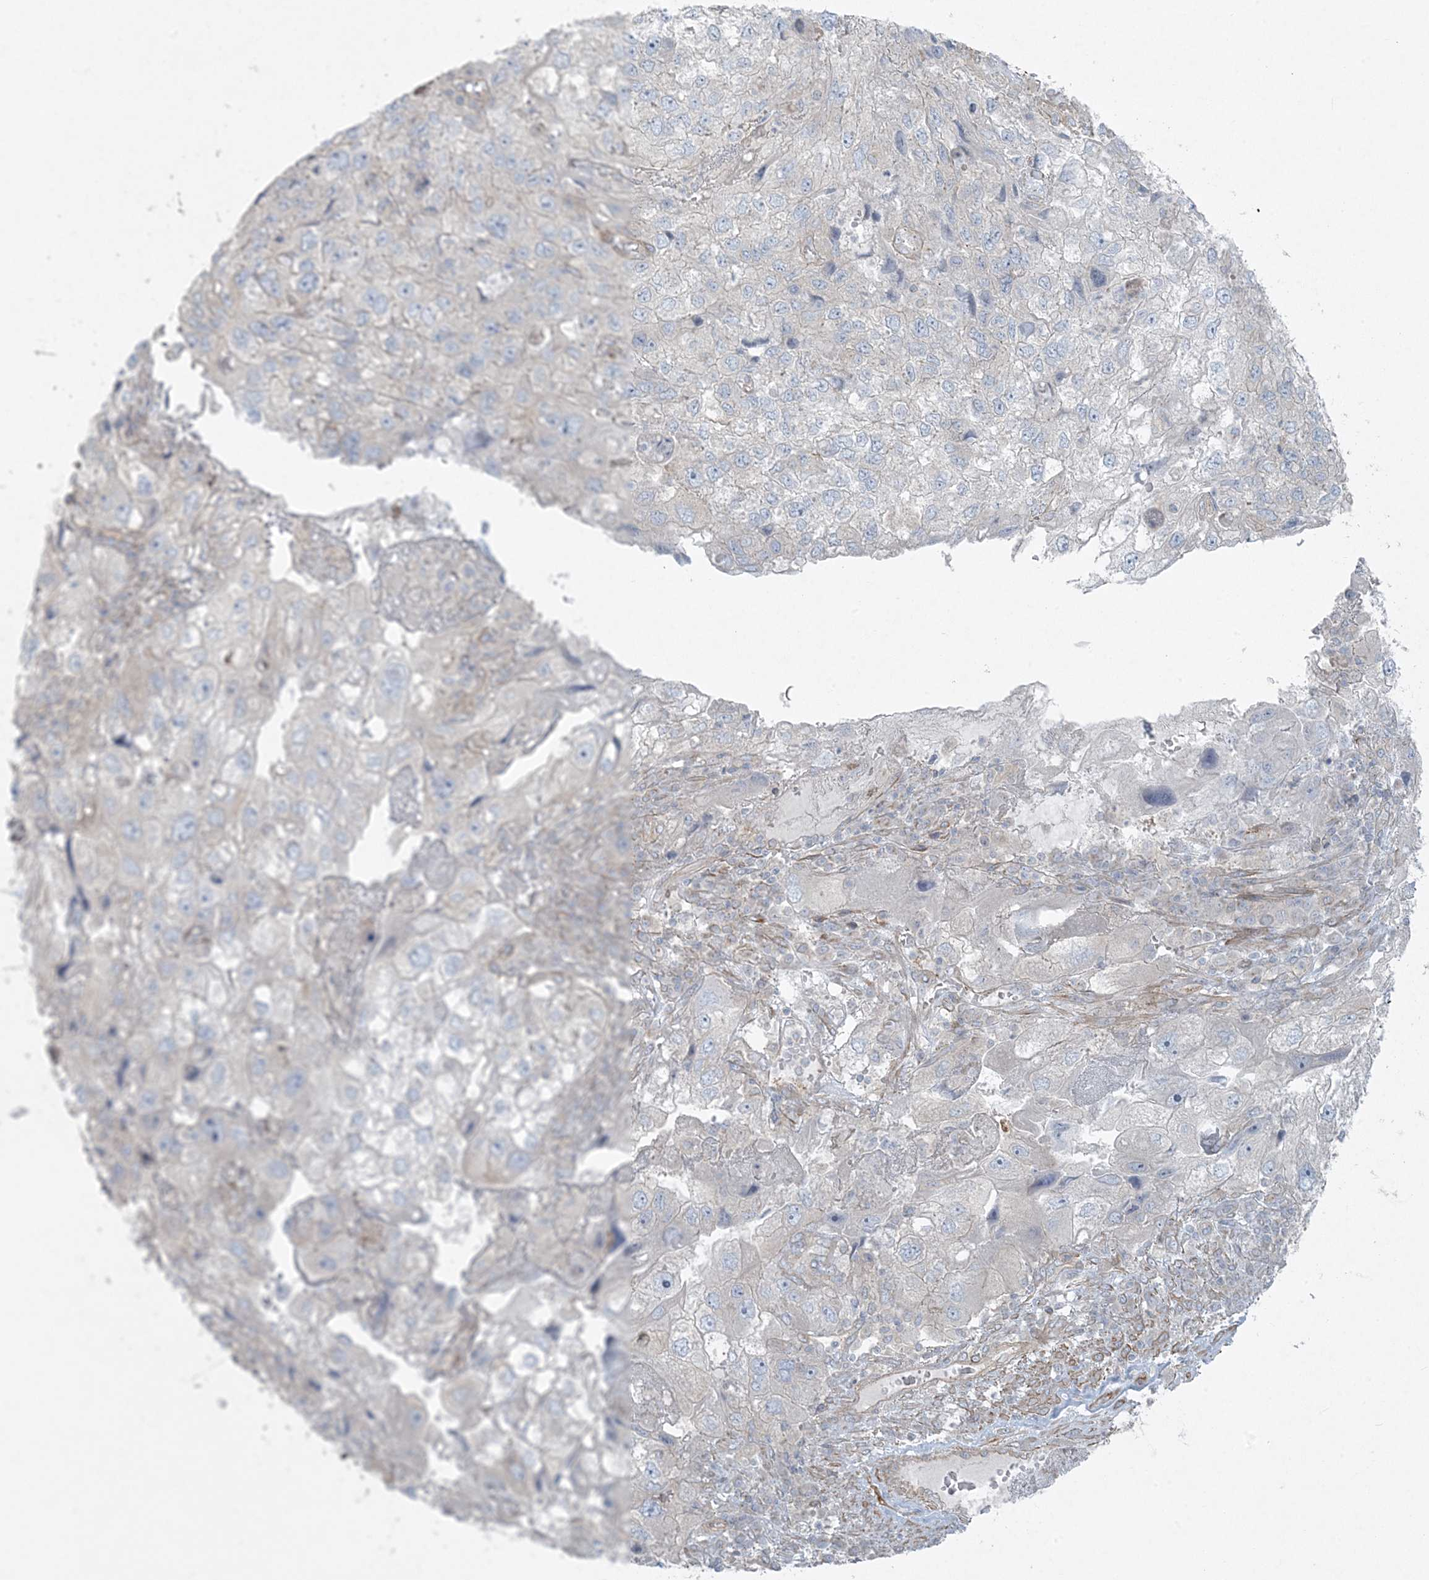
{"staining": {"intensity": "negative", "quantity": "none", "location": "none"}, "tissue": "endometrial cancer", "cell_type": "Tumor cells", "image_type": "cancer", "snomed": [{"axis": "morphology", "description": "Adenocarcinoma, NOS"}, {"axis": "topography", "description": "Endometrium"}], "caption": "The IHC histopathology image has no significant staining in tumor cells of endometrial cancer tissue.", "gene": "PIK3R4", "patient": {"sex": "female", "age": 49}}